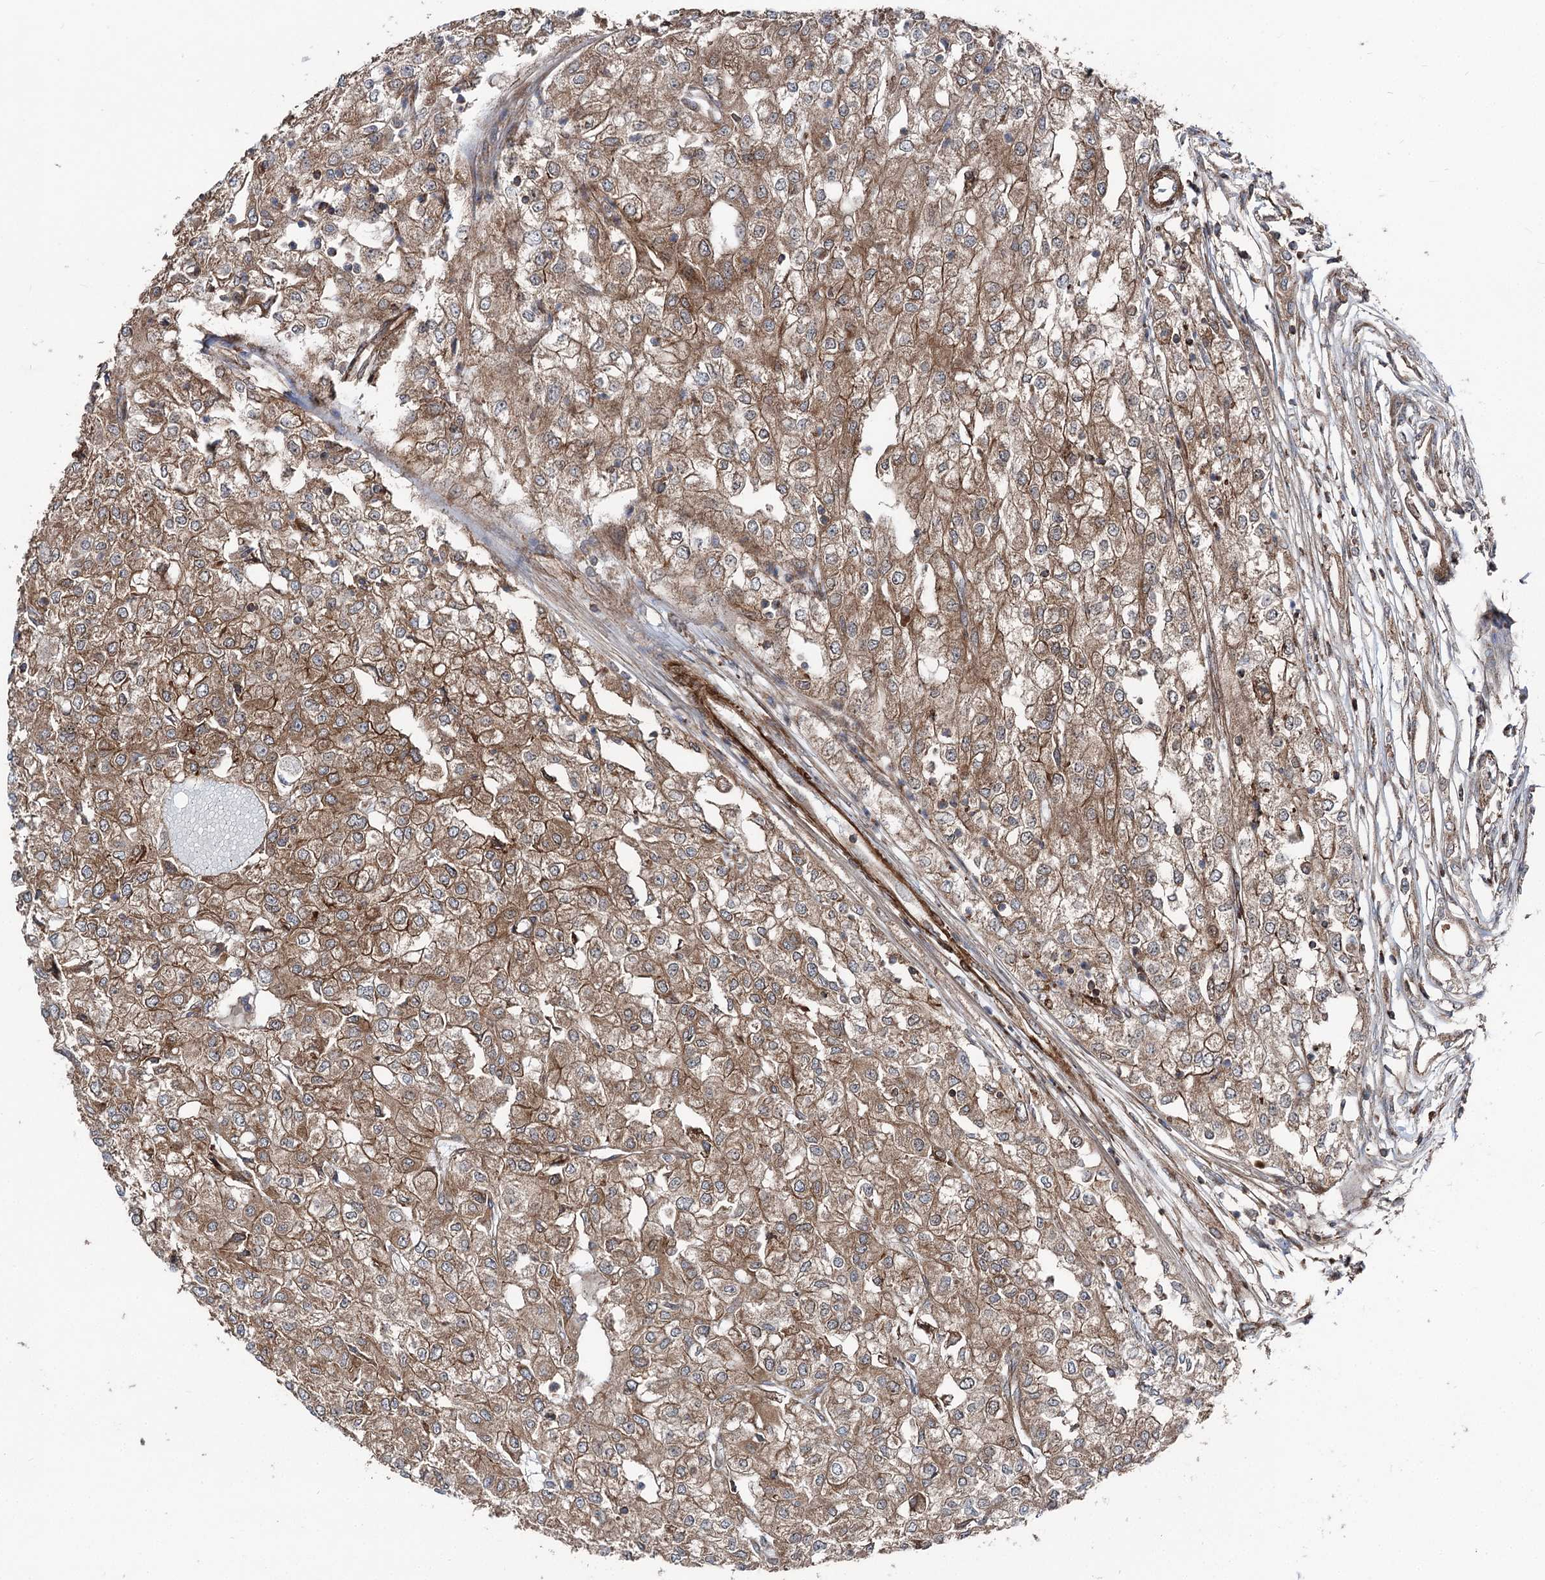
{"staining": {"intensity": "moderate", "quantity": ">75%", "location": "cytoplasmic/membranous"}, "tissue": "renal cancer", "cell_type": "Tumor cells", "image_type": "cancer", "snomed": [{"axis": "morphology", "description": "Adenocarcinoma, NOS"}, {"axis": "topography", "description": "Kidney"}], "caption": "Brown immunohistochemical staining in renal cancer shows moderate cytoplasmic/membranous staining in about >75% of tumor cells.", "gene": "ITFG2", "patient": {"sex": "female", "age": 54}}